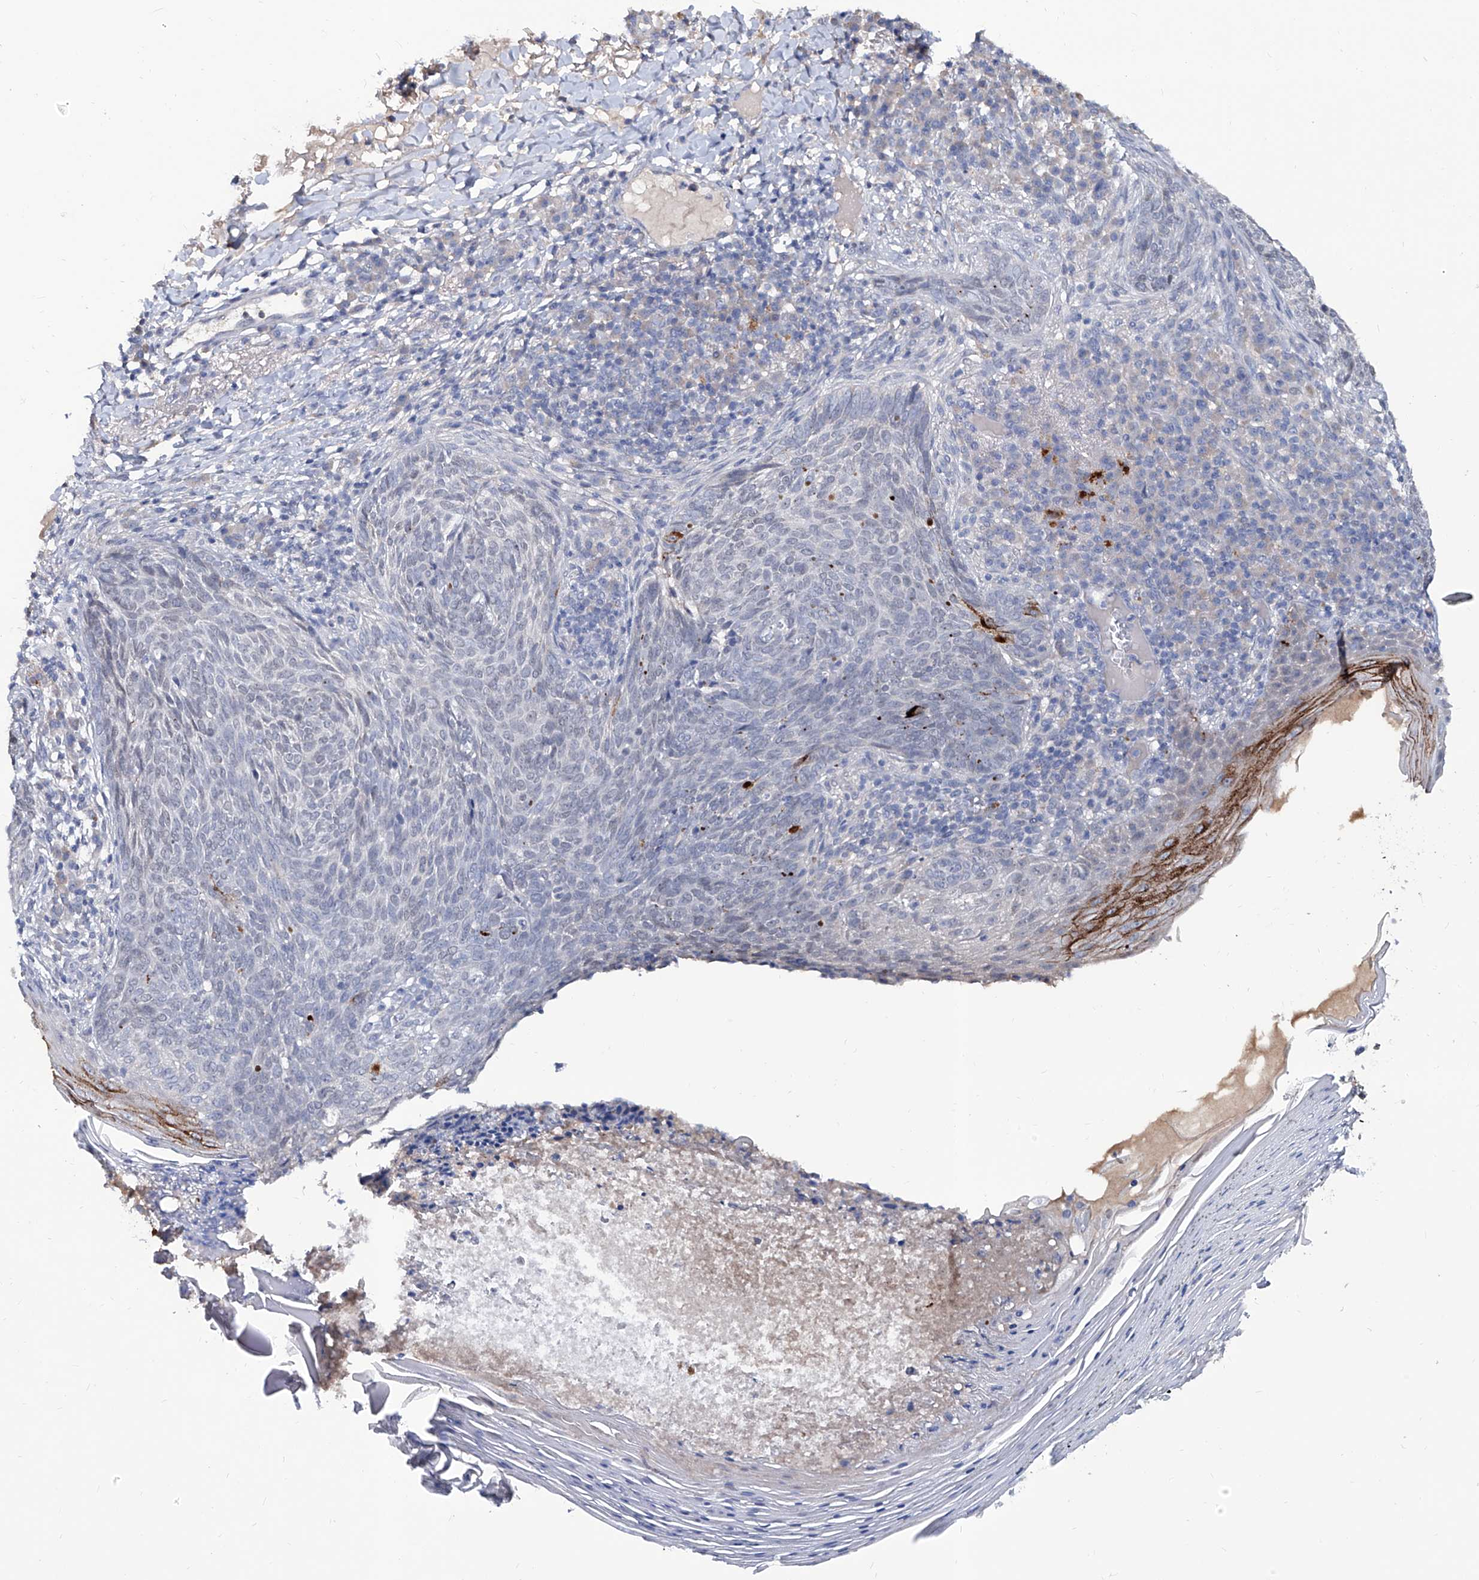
{"staining": {"intensity": "negative", "quantity": "none", "location": "none"}, "tissue": "skin cancer", "cell_type": "Tumor cells", "image_type": "cancer", "snomed": [{"axis": "morphology", "description": "Basal cell carcinoma"}, {"axis": "topography", "description": "Skin"}], "caption": "Tumor cells show no significant staining in basal cell carcinoma (skin).", "gene": "KLHL17", "patient": {"sex": "male", "age": 85}}